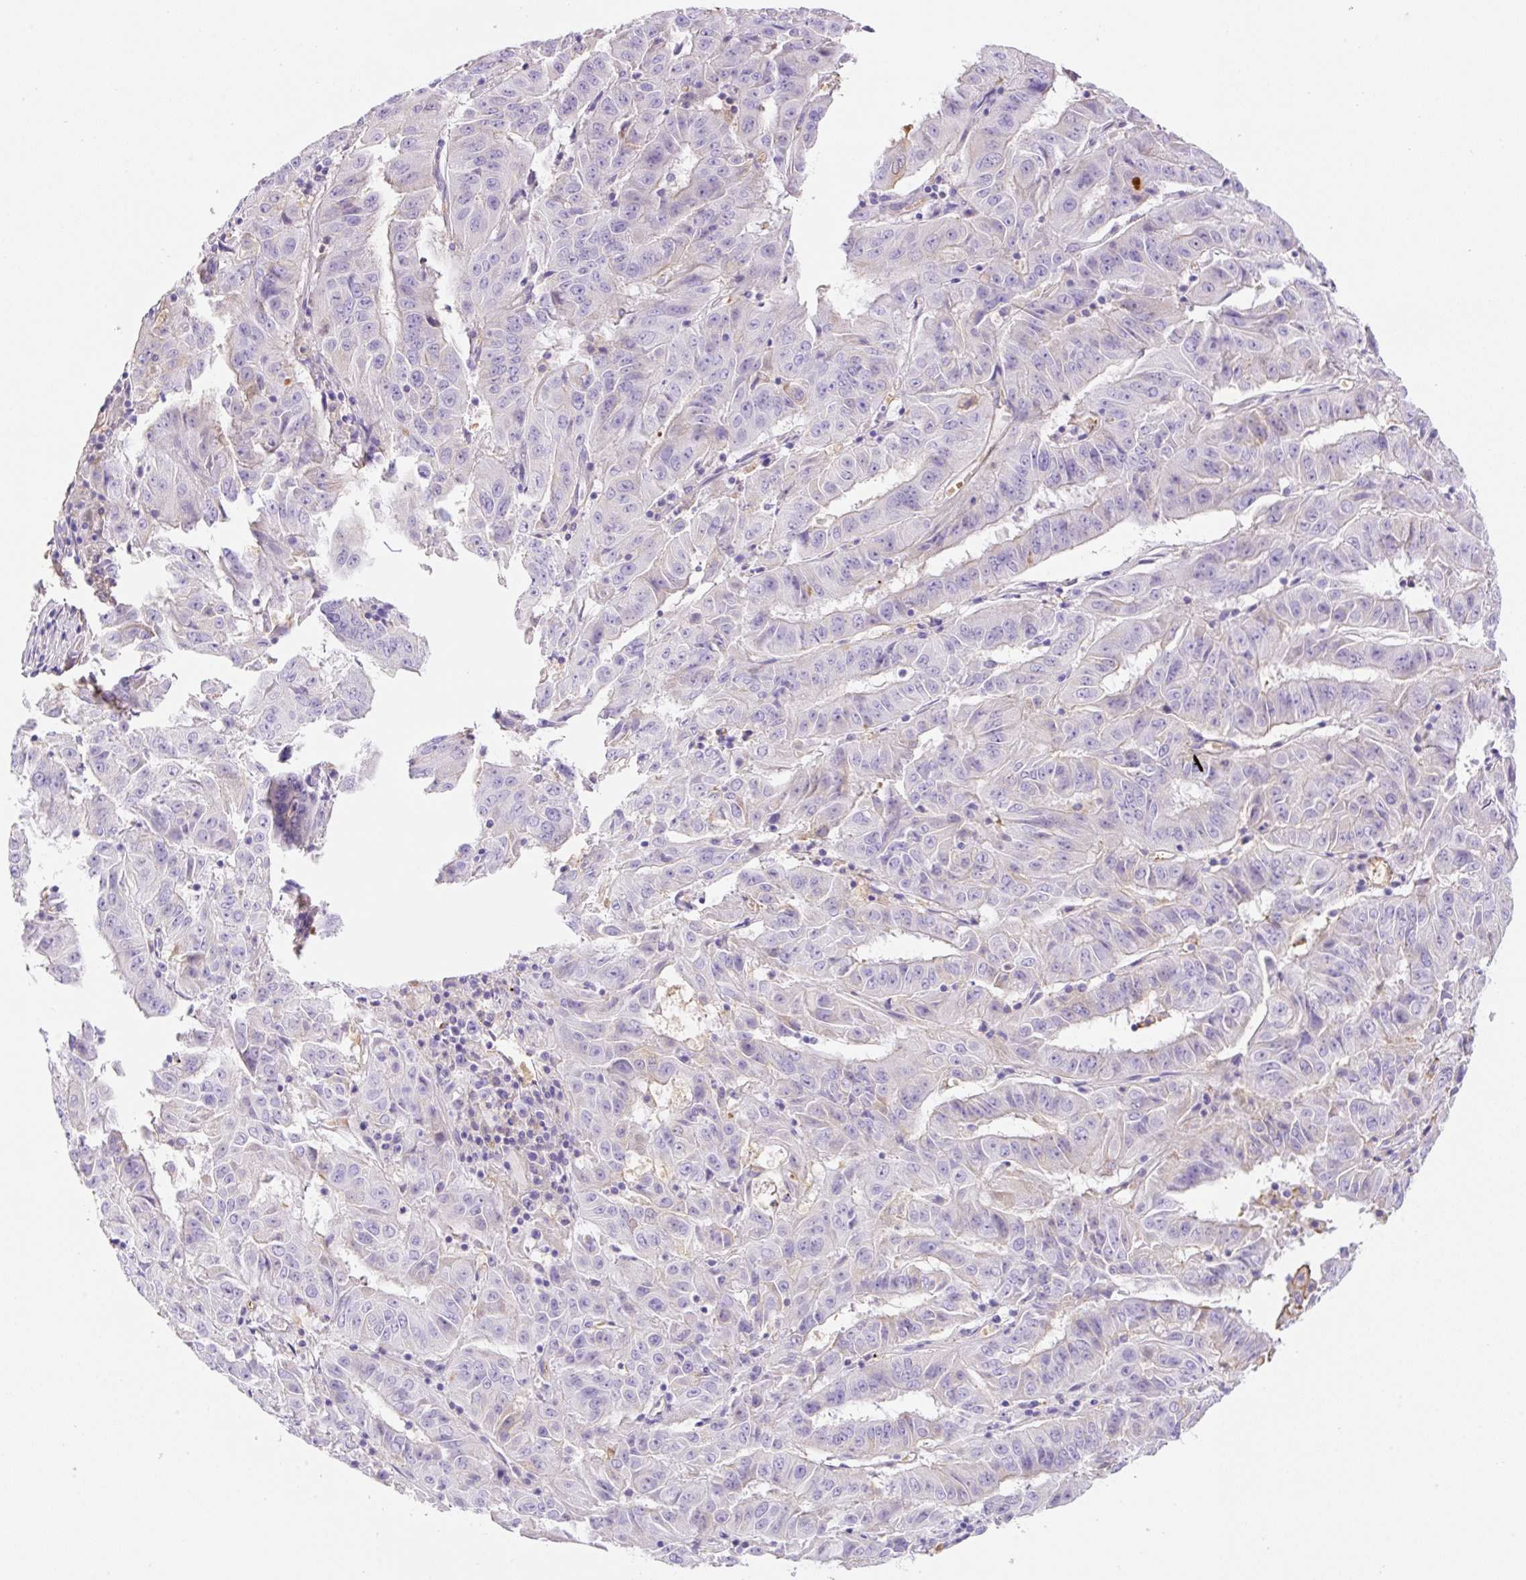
{"staining": {"intensity": "negative", "quantity": "none", "location": "none"}, "tissue": "pancreatic cancer", "cell_type": "Tumor cells", "image_type": "cancer", "snomed": [{"axis": "morphology", "description": "Adenocarcinoma, NOS"}, {"axis": "topography", "description": "Pancreas"}], "caption": "Immunohistochemical staining of pancreatic adenocarcinoma demonstrates no significant expression in tumor cells.", "gene": "TDRD15", "patient": {"sex": "male", "age": 63}}